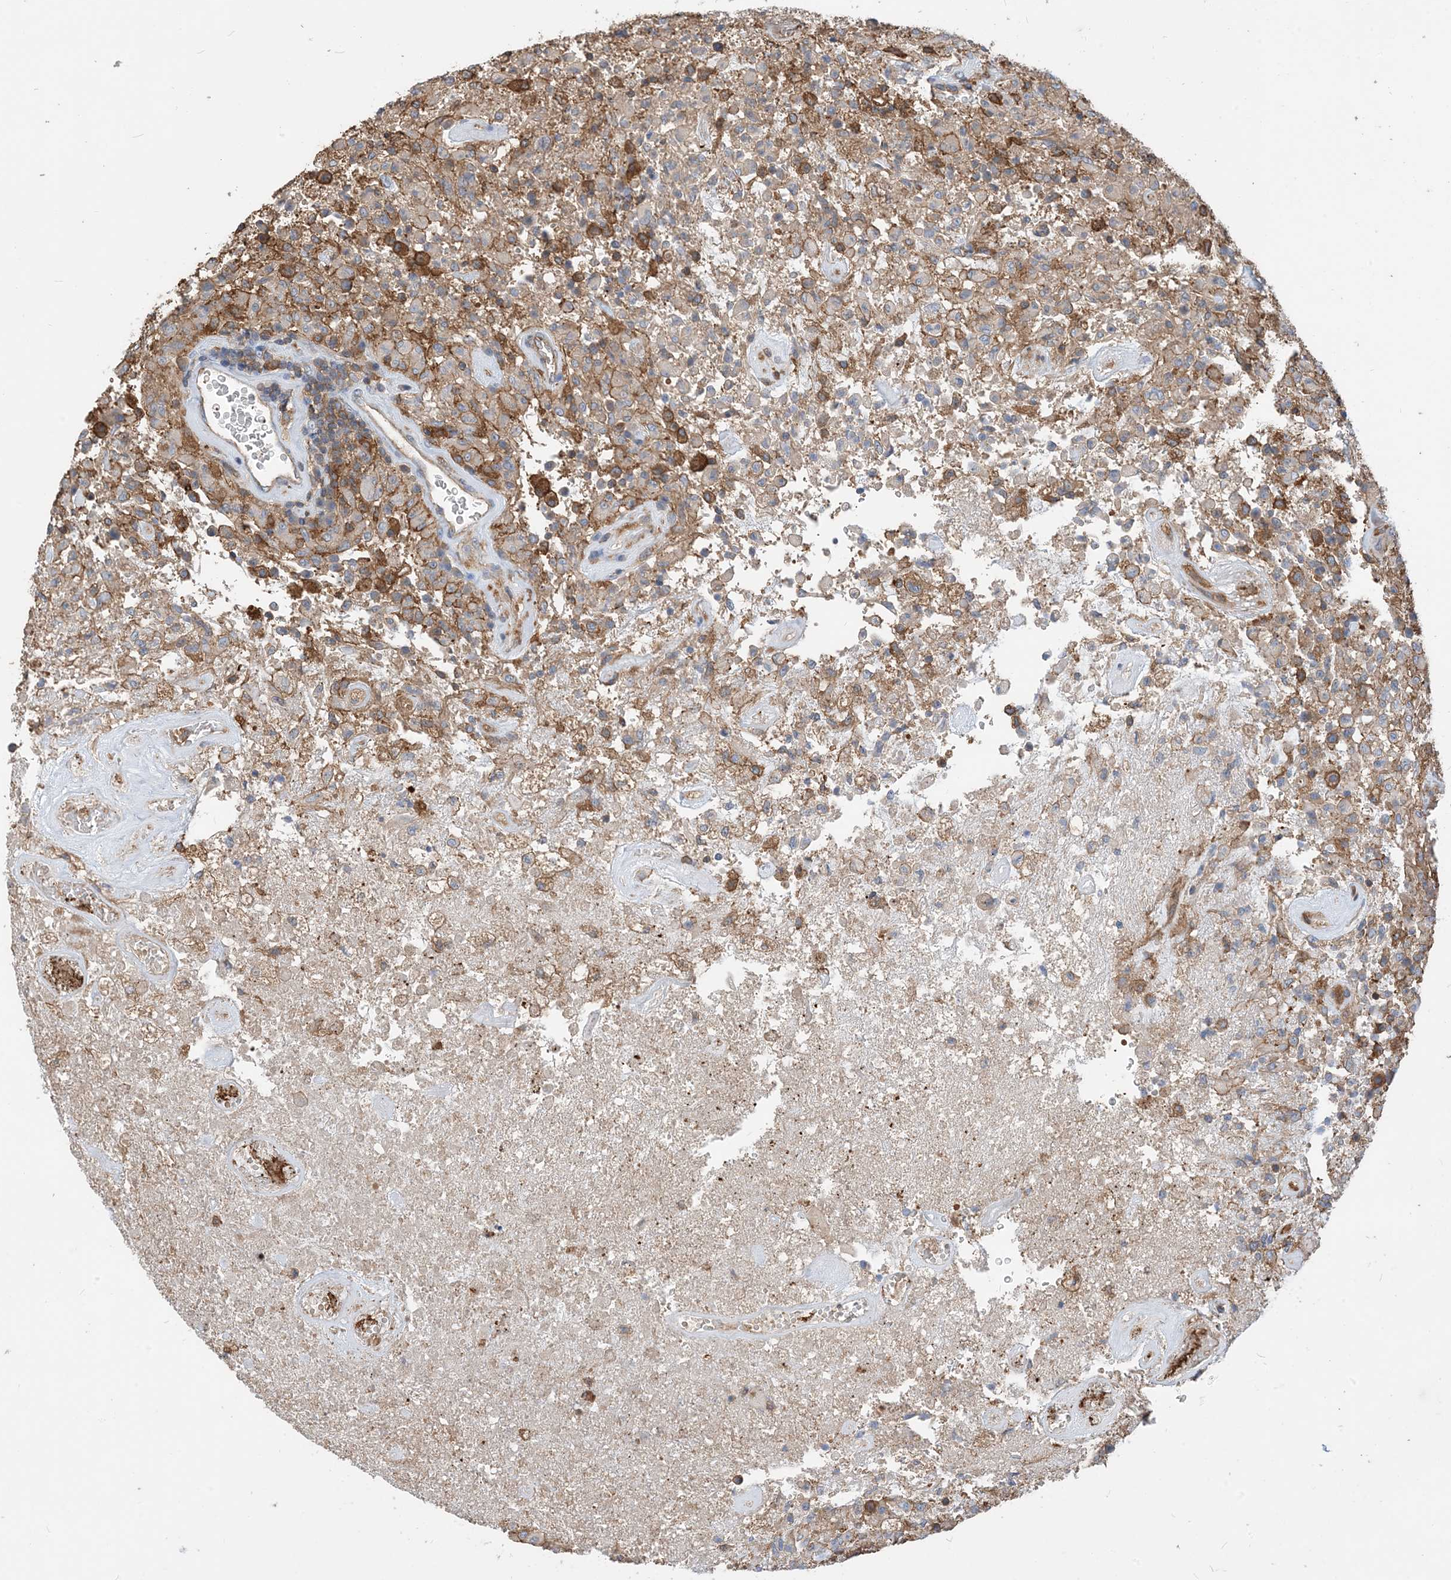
{"staining": {"intensity": "strong", "quantity": "<25%", "location": "cytoplasmic/membranous"}, "tissue": "glioma", "cell_type": "Tumor cells", "image_type": "cancer", "snomed": [{"axis": "morphology", "description": "Glioma, malignant, High grade"}, {"axis": "topography", "description": "Brain"}], "caption": "Protein staining of high-grade glioma (malignant) tissue demonstrates strong cytoplasmic/membranous expression in approximately <25% of tumor cells. Nuclei are stained in blue.", "gene": "PARVG", "patient": {"sex": "female", "age": 57}}